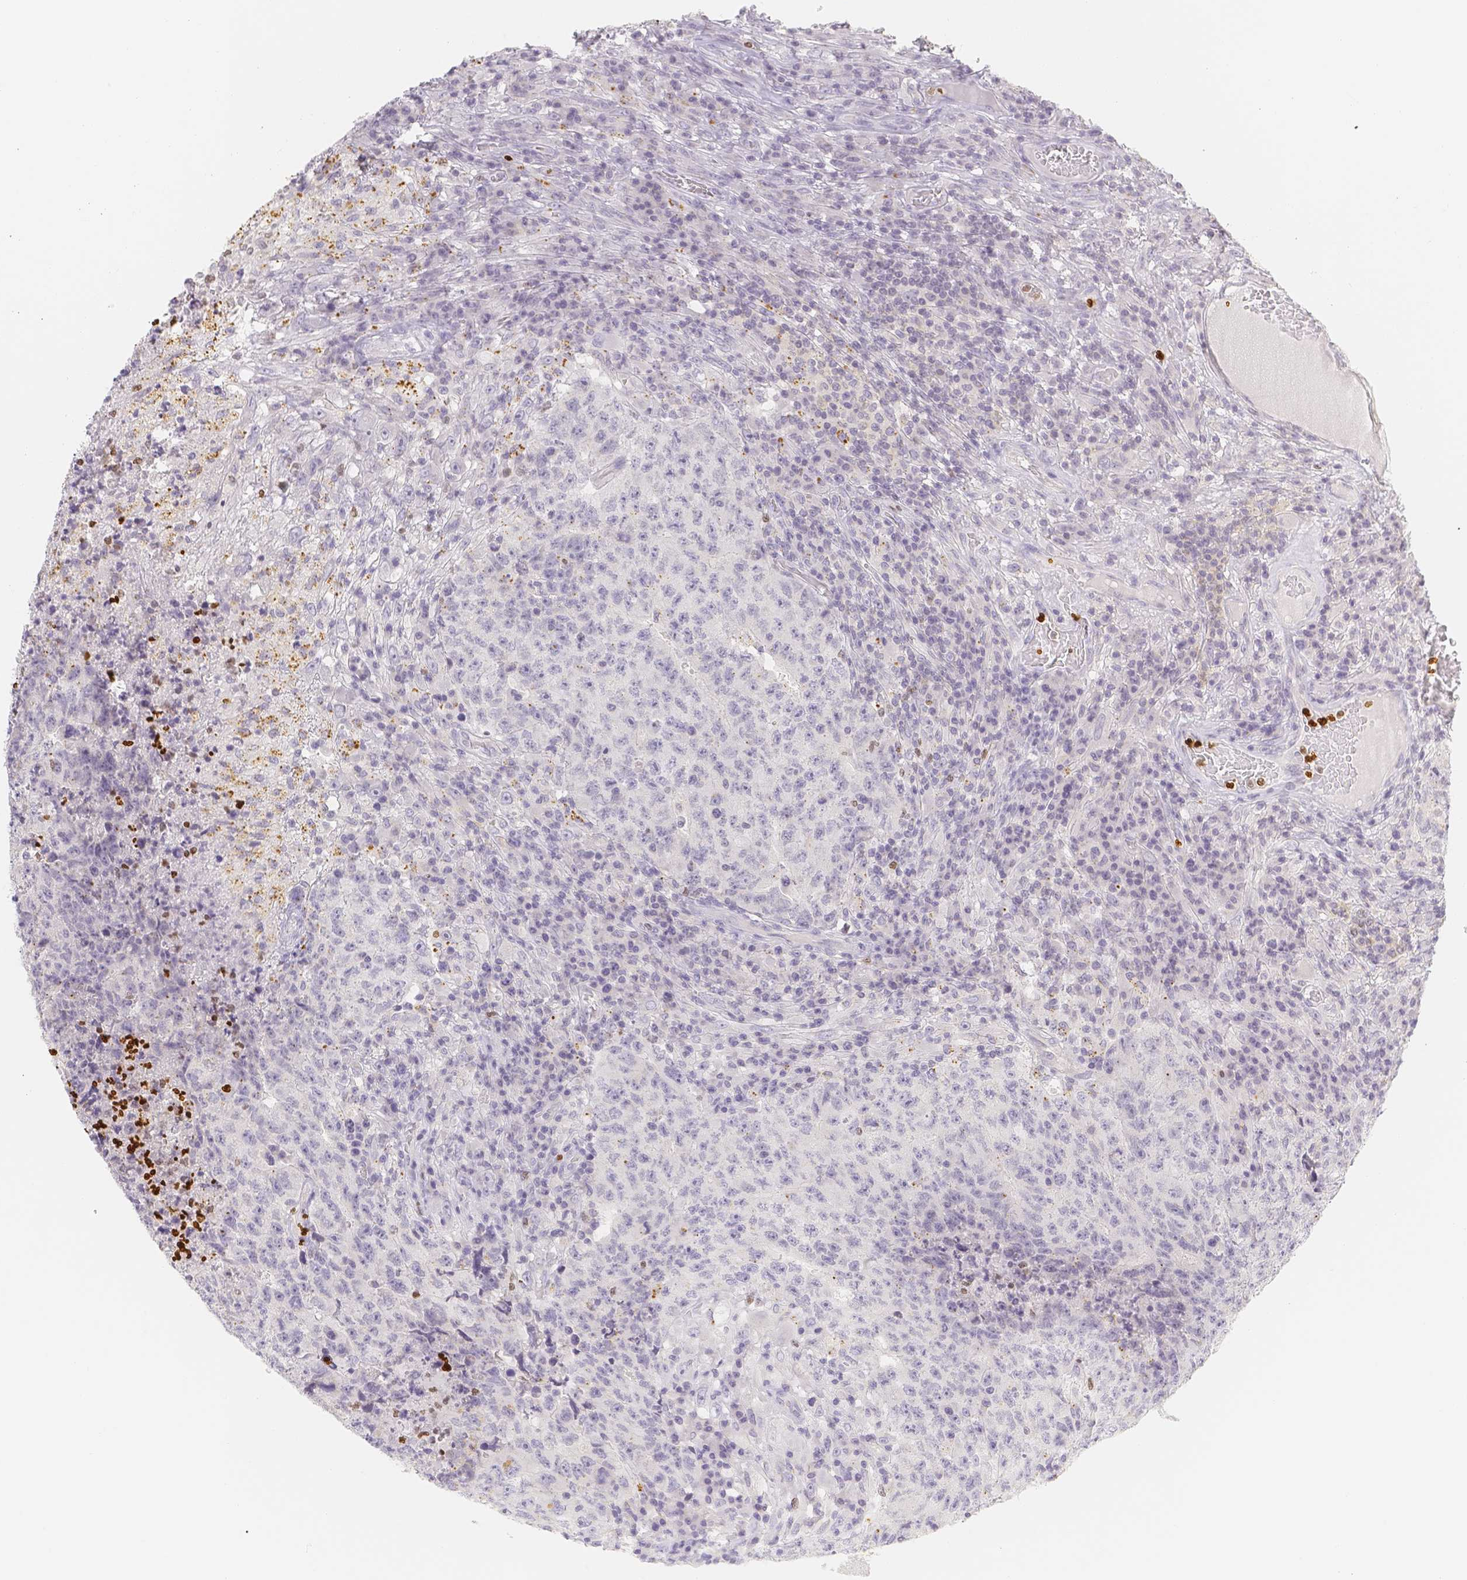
{"staining": {"intensity": "negative", "quantity": "none", "location": "none"}, "tissue": "testis cancer", "cell_type": "Tumor cells", "image_type": "cancer", "snomed": [{"axis": "morphology", "description": "Necrosis, NOS"}, {"axis": "morphology", "description": "Carcinoma, Embryonal, NOS"}, {"axis": "topography", "description": "Testis"}], "caption": "A histopathology image of embryonal carcinoma (testis) stained for a protein displays no brown staining in tumor cells.", "gene": "PADI4", "patient": {"sex": "male", "age": 19}}